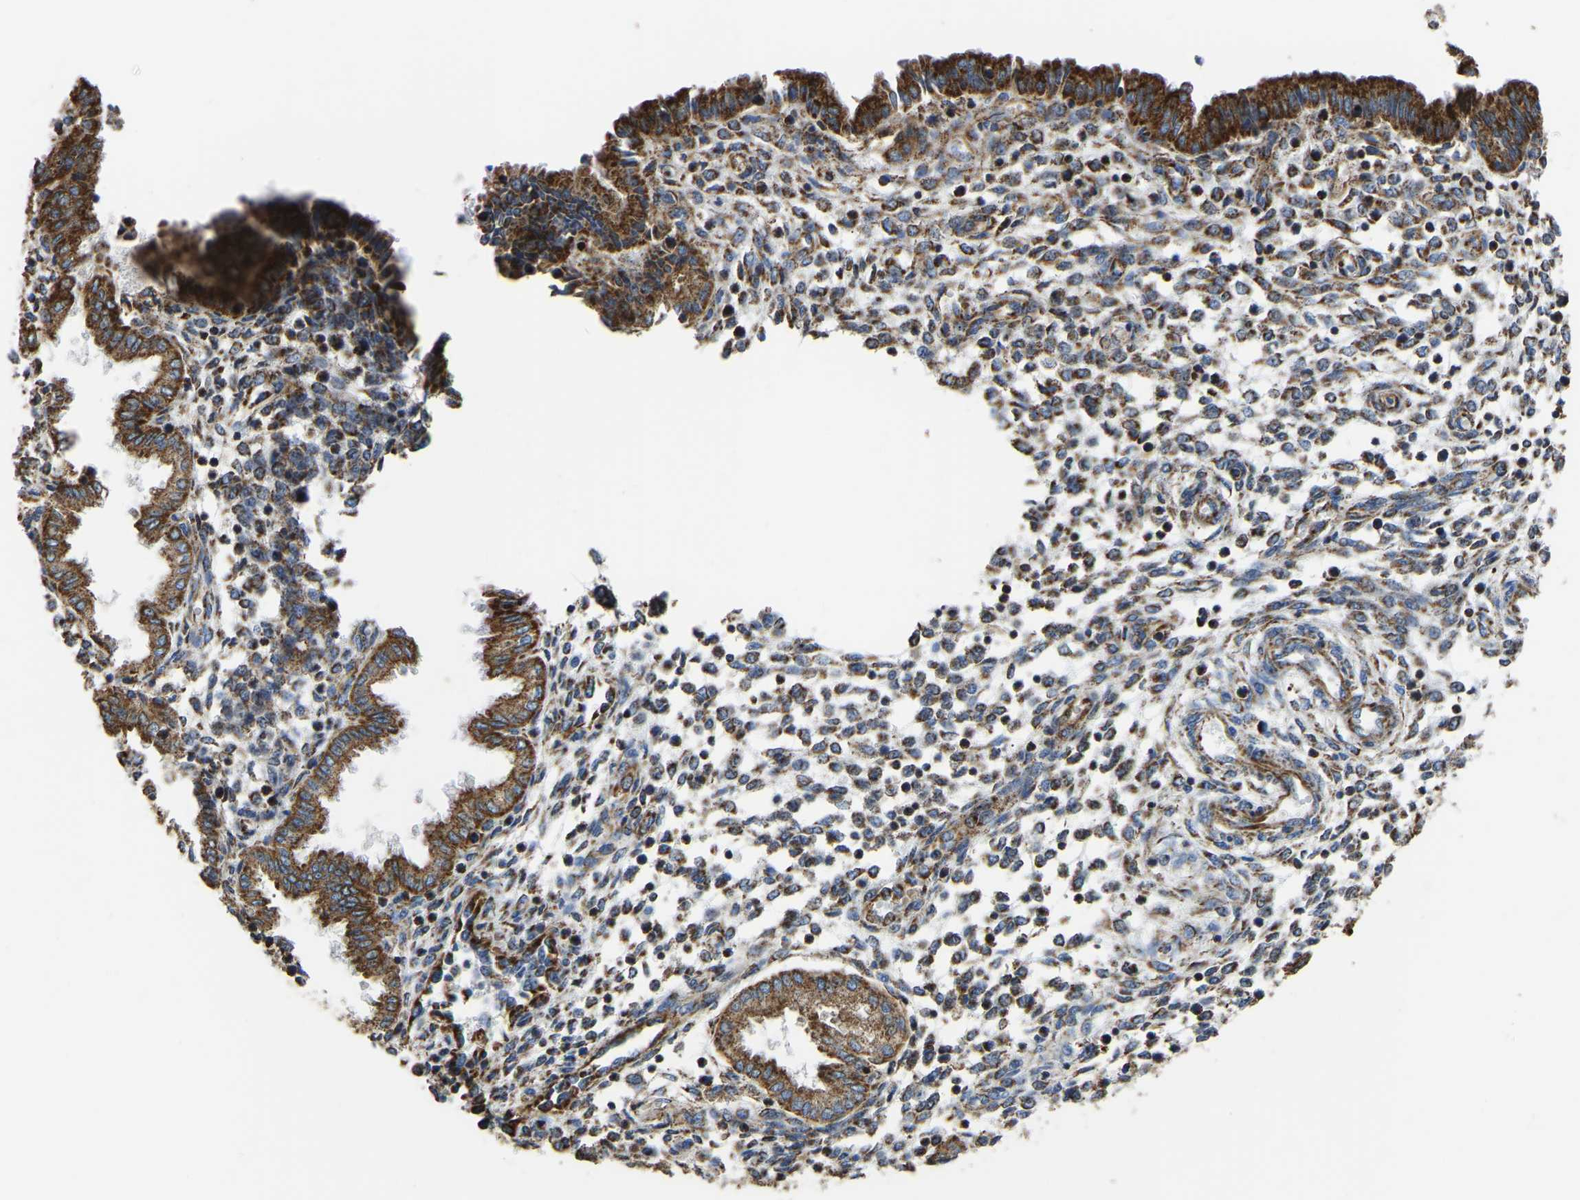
{"staining": {"intensity": "moderate", "quantity": "25%-75%", "location": "cytoplasmic/membranous"}, "tissue": "endometrium", "cell_type": "Cells in endometrial stroma", "image_type": "normal", "snomed": [{"axis": "morphology", "description": "Normal tissue, NOS"}, {"axis": "topography", "description": "Endometrium"}], "caption": "Immunohistochemical staining of unremarkable endometrium demonstrates medium levels of moderate cytoplasmic/membranous positivity in about 25%-75% of cells in endometrial stroma. The protein is stained brown, and the nuclei are stained in blue (DAB IHC with brightfield microscopy, high magnification).", "gene": "ETFA", "patient": {"sex": "female", "age": 33}}